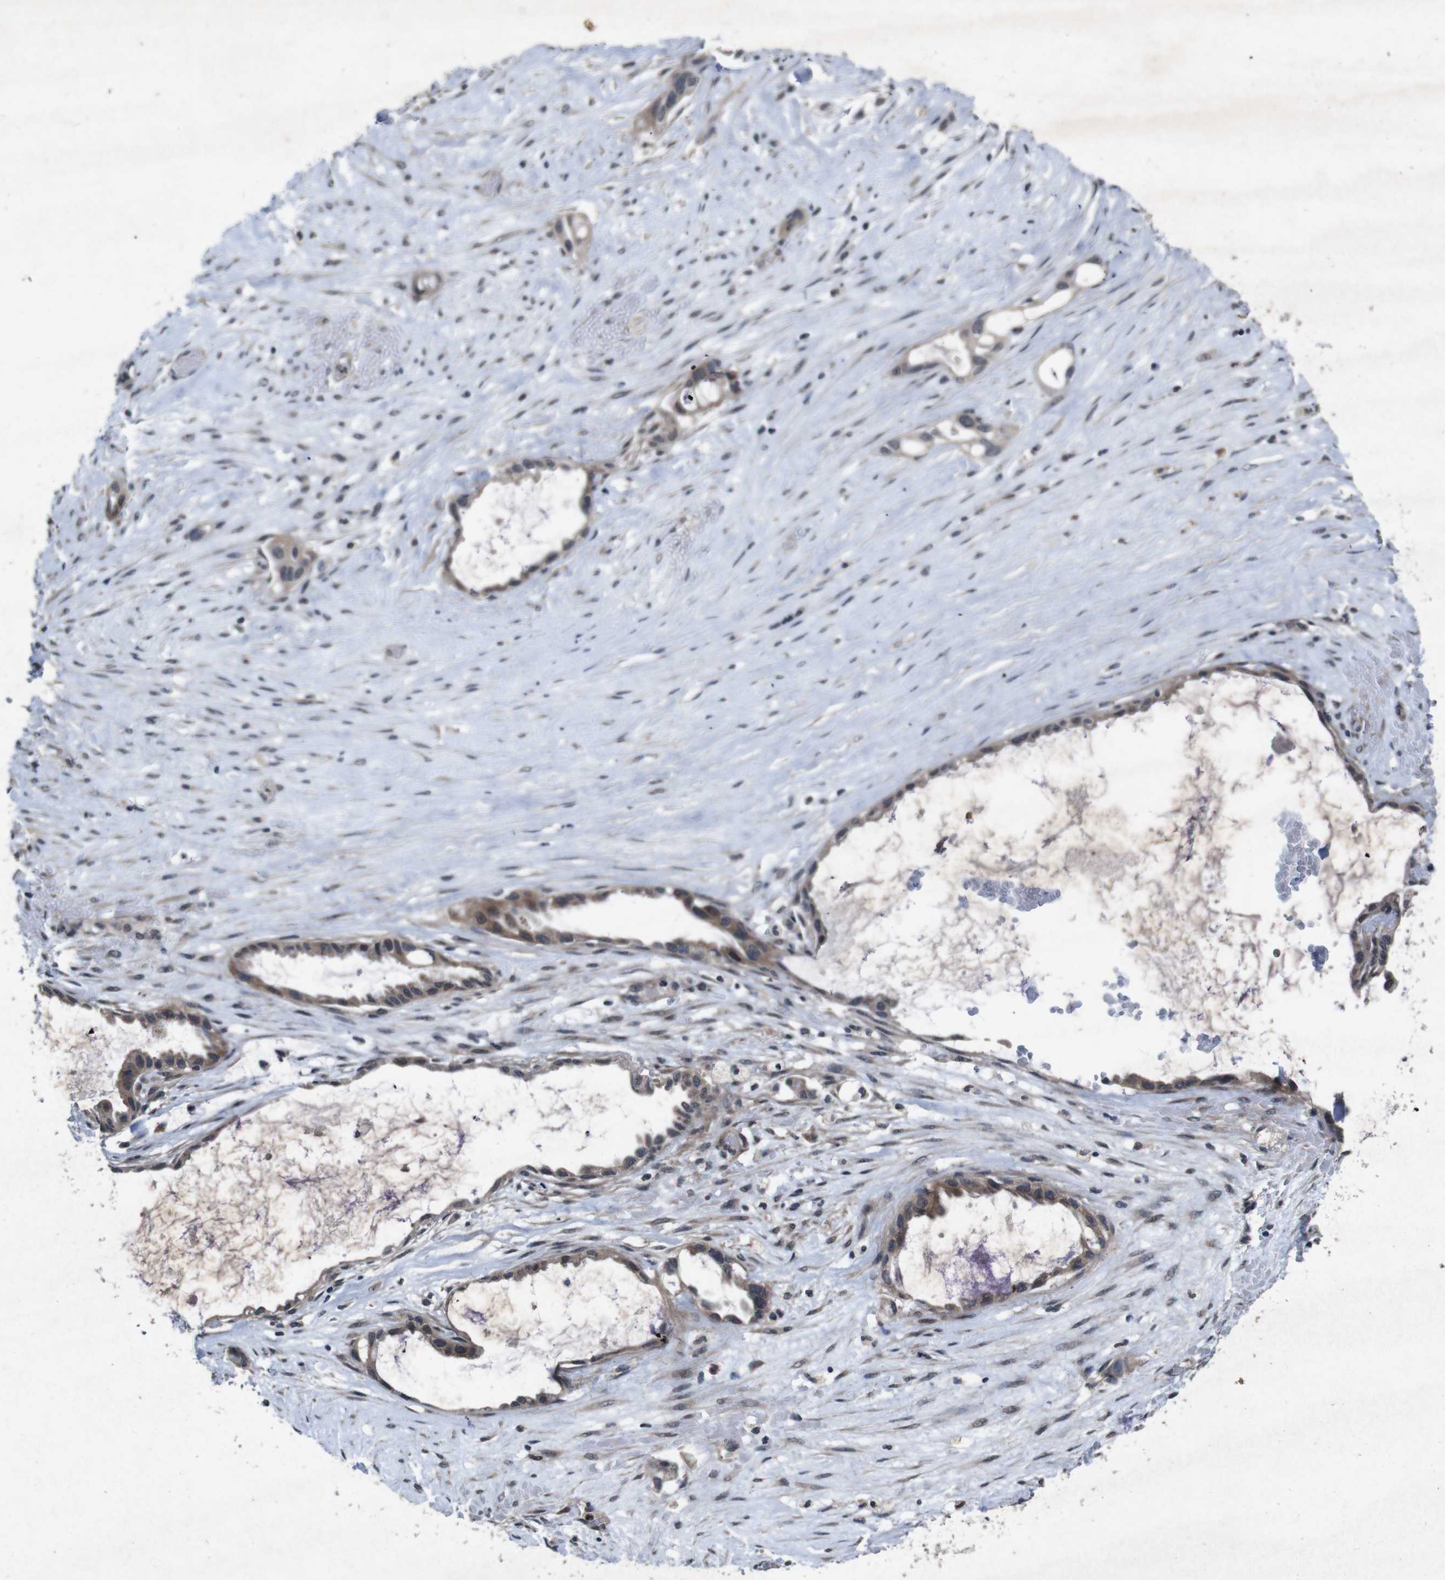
{"staining": {"intensity": "moderate", "quantity": "<25%", "location": "cytoplasmic/membranous"}, "tissue": "liver cancer", "cell_type": "Tumor cells", "image_type": "cancer", "snomed": [{"axis": "morphology", "description": "Cholangiocarcinoma"}, {"axis": "topography", "description": "Liver"}], "caption": "Protein expression analysis of liver cholangiocarcinoma demonstrates moderate cytoplasmic/membranous positivity in approximately <25% of tumor cells.", "gene": "AKT3", "patient": {"sex": "female", "age": 65}}